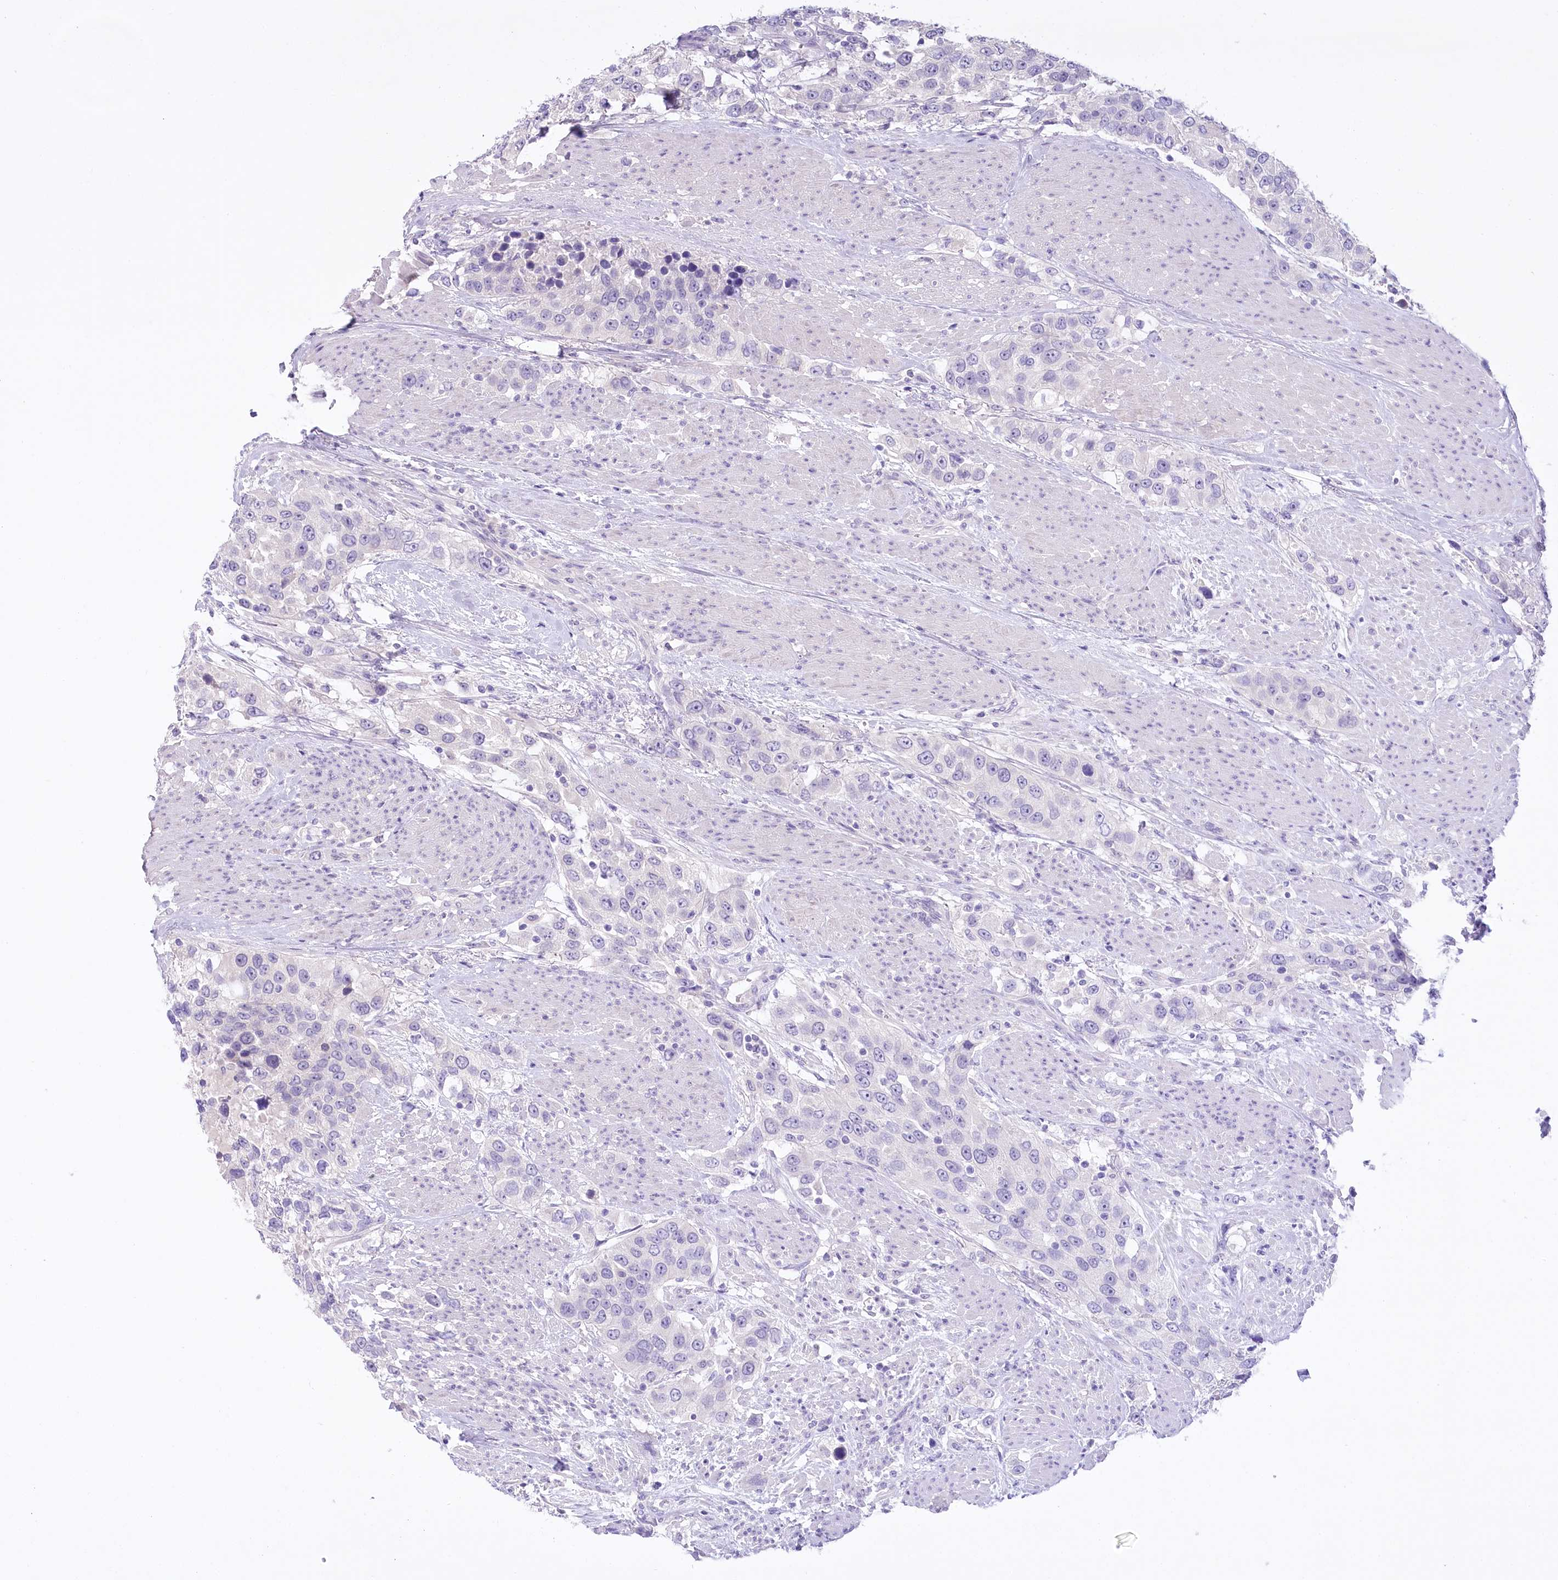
{"staining": {"intensity": "negative", "quantity": "none", "location": "none"}, "tissue": "urothelial cancer", "cell_type": "Tumor cells", "image_type": "cancer", "snomed": [{"axis": "morphology", "description": "Urothelial carcinoma, High grade"}, {"axis": "topography", "description": "Urinary bladder"}], "caption": "This is a image of IHC staining of urothelial cancer, which shows no positivity in tumor cells. (DAB (3,3'-diaminobenzidine) immunohistochemistry (IHC), high magnification).", "gene": "PBLD", "patient": {"sex": "female", "age": 80}}